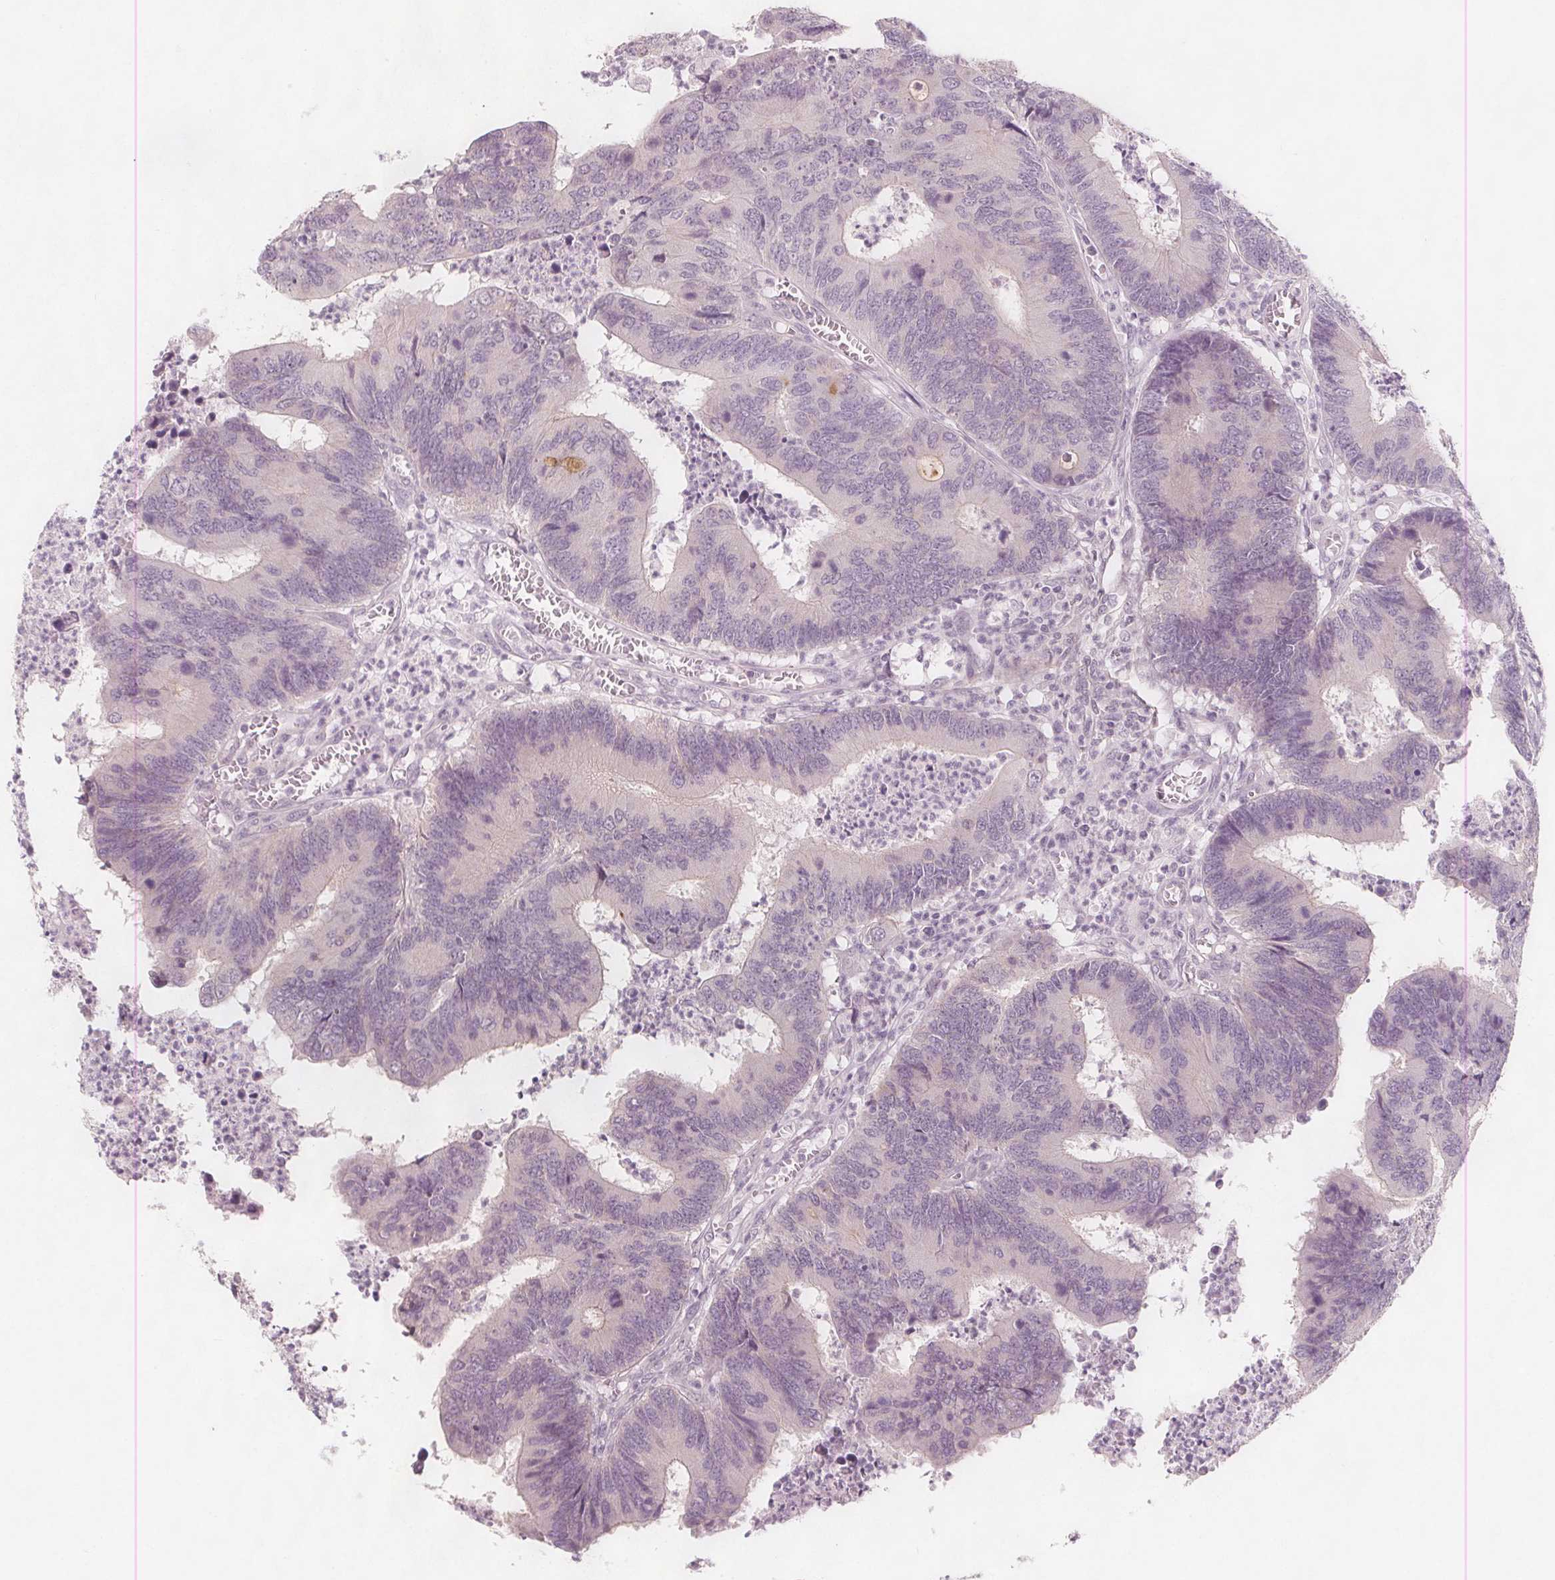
{"staining": {"intensity": "negative", "quantity": "none", "location": "none"}, "tissue": "colorectal cancer", "cell_type": "Tumor cells", "image_type": "cancer", "snomed": [{"axis": "morphology", "description": "Adenocarcinoma, NOS"}, {"axis": "topography", "description": "Colon"}], "caption": "Protein analysis of adenocarcinoma (colorectal) demonstrates no significant staining in tumor cells. (DAB (3,3'-diaminobenzidine) immunohistochemistry (IHC), high magnification).", "gene": "C1orf167", "patient": {"sex": "female", "age": 67}}